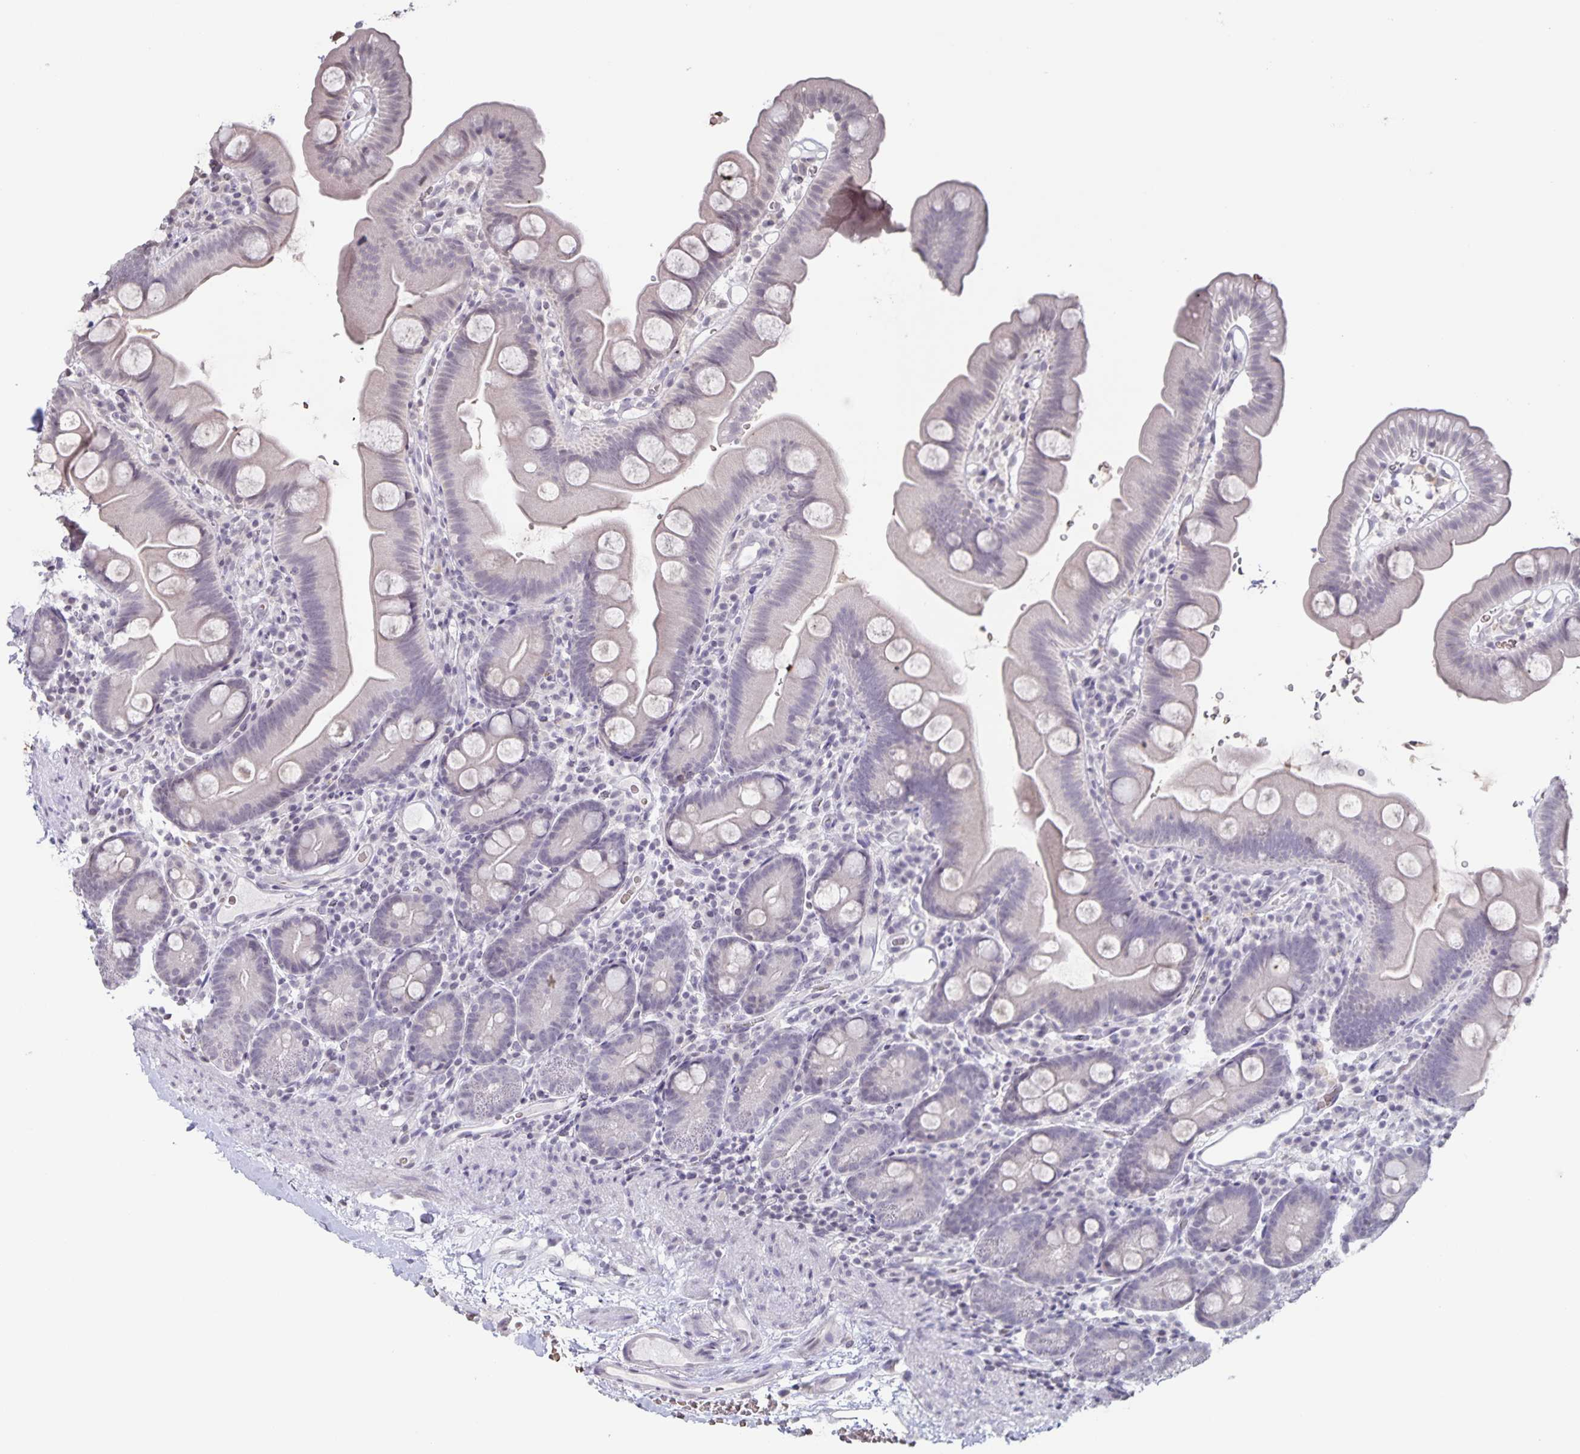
{"staining": {"intensity": "negative", "quantity": "none", "location": "none"}, "tissue": "small intestine", "cell_type": "Glandular cells", "image_type": "normal", "snomed": [{"axis": "morphology", "description": "Normal tissue, NOS"}, {"axis": "topography", "description": "Small intestine"}], "caption": "IHC histopathology image of unremarkable small intestine: small intestine stained with DAB demonstrates no significant protein expression in glandular cells. The staining was performed using DAB to visualize the protein expression in brown, while the nuclei were stained in blue with hematoxylin (Magnification: 20x).", "gene": "AQP4", "patient": {"sex": "female", "age": 68}}